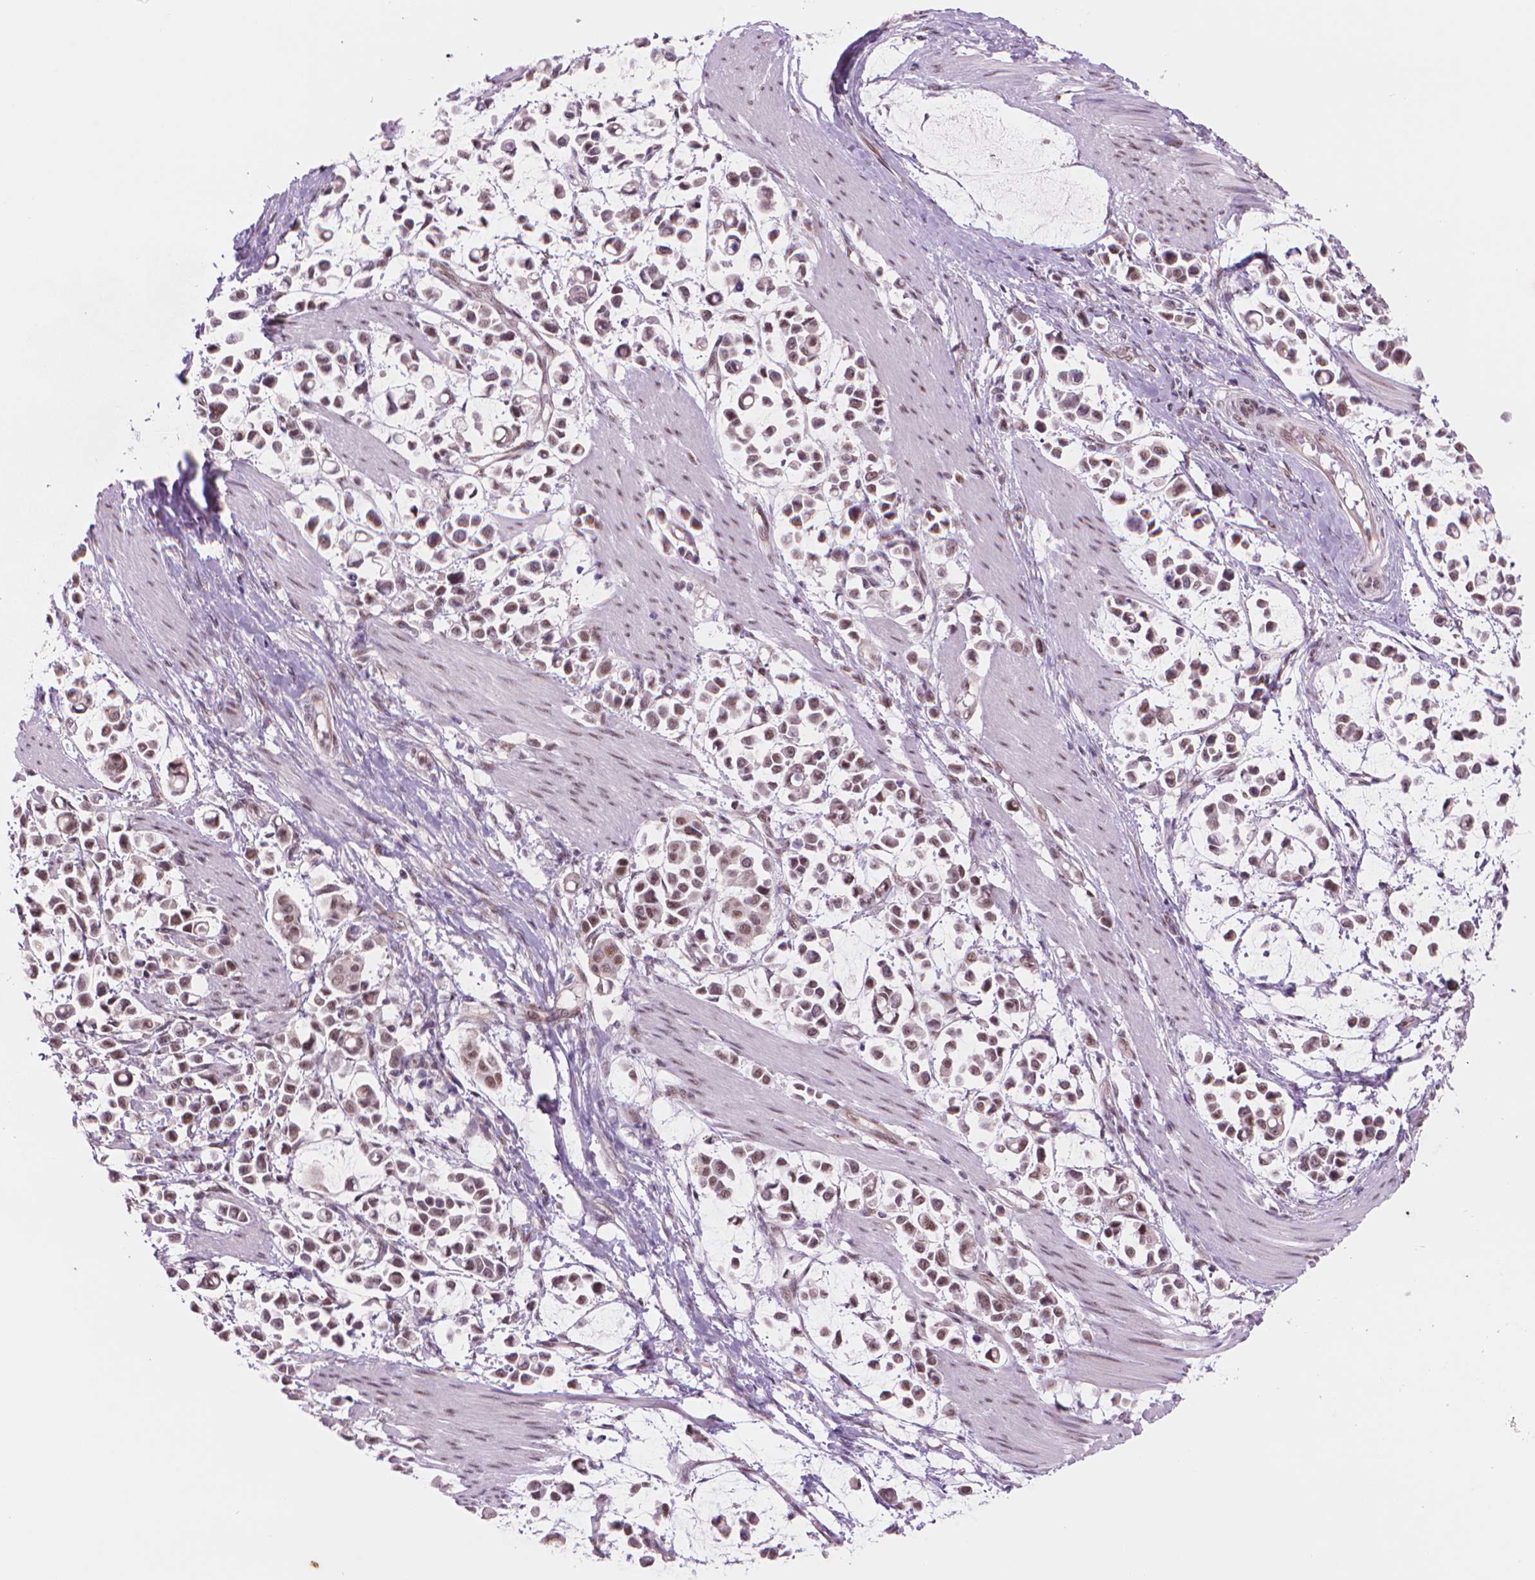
{"staining": {"intensity": "moderate", "quantity": ">75%", "location": "nuclear"}, "tissue": "stomach cancer", "cell_type": "Tumor cells", "image_type": "cancer", "snomed": [{"axis": "morphology", "description": "Adenocarcinoma, NOS"}, {"axis": "topography", "description": "Stomach"}], "caption": "Stomach cancer (adenocarcinoma) stained with a brown dye displays moderate nuclear positive staining in about >75% of tumor cells.", "gene": "POLR3D", "patient": {"sex": "male", "age": 82}}